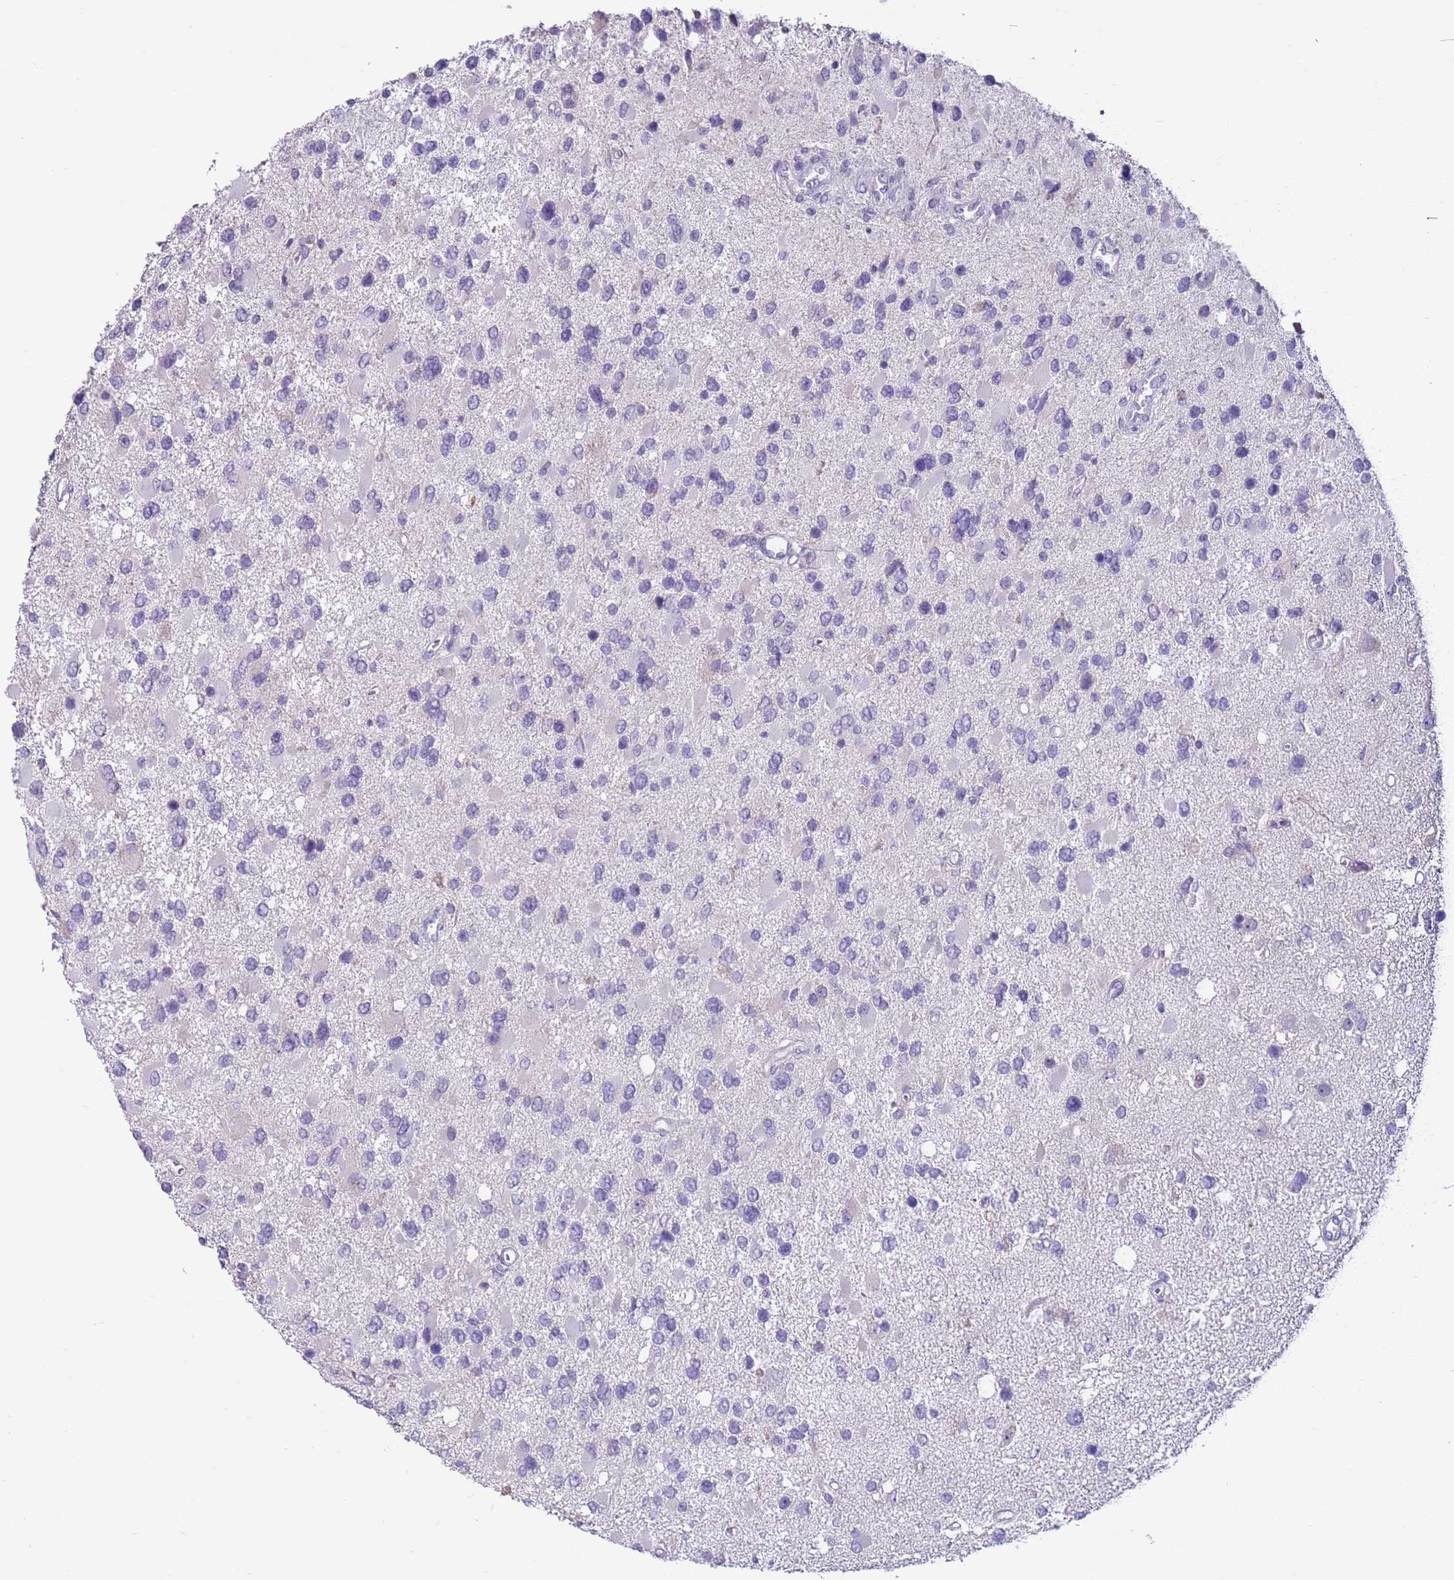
{"staining": {"intensity": "negative", "quantity": "none", "location": "none"}, "tissue": "glioma", "cell_type": "Tumor cells", "image_type": "cancer", "snomed": [{"axis": "morphology", "description": "Glioma, malignant, High grade"}, {"axis": "topography", "description": "Brain"}], "caption": "Immunohistochemistry (IHC) of human malignant glioma (high-grade) shows no positivity in tumor cells. The staining was performed using DAB (3,3'-diaminobenzidine) to visualize the protein expression in brown, while the nuclei were stained in blue with hematoxylin (Magnification: 20x).", "gene": "NPAP1", "patient": {"sex": "male", "age": 53}}